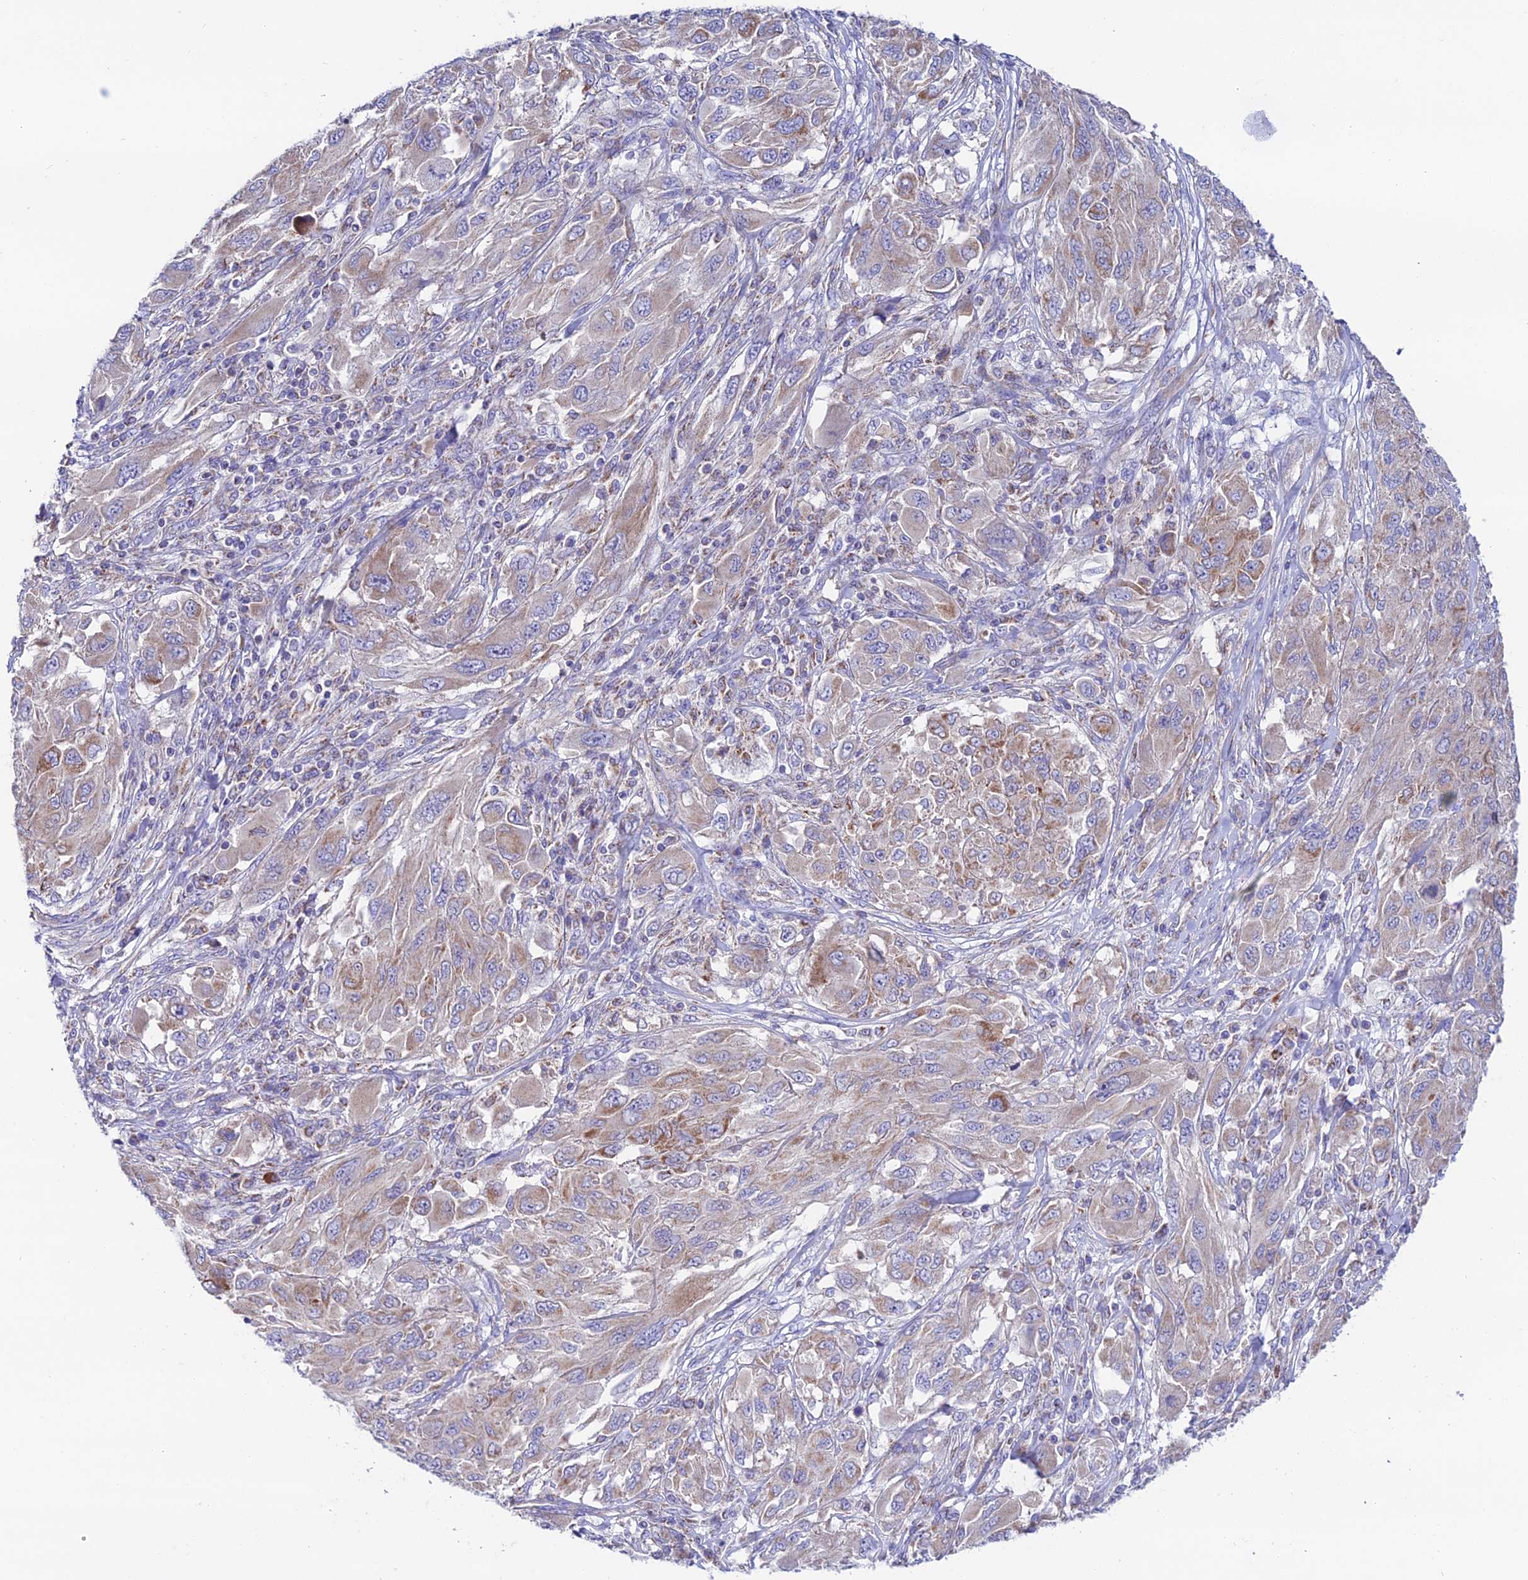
{"staining": {"intensity": "moderate", "quantity": "25%-75%", "location": "cytoplasmic/membranous"}, "tissue": "melanoma", "cell_type": "Tumor cells", "image_type": "cancer", "snomed": [{"axis": "morphology", "description": "Malignant melanoma, NOS"}, {"axis": "topography", "description": "Skin"}], "caption": "Immunohistochemical staining of human melanoma exhibits medium levels of moderate cytoplasmic/membranous staining in approximately 25%-75% of tumor cells. The staining was performed using DAB, with brown indicating positive protein expression. Nuclei are stained blue with hematoxylin.", "gene": "HSDL2", "patient": {"sex": "female", "age": 91}}